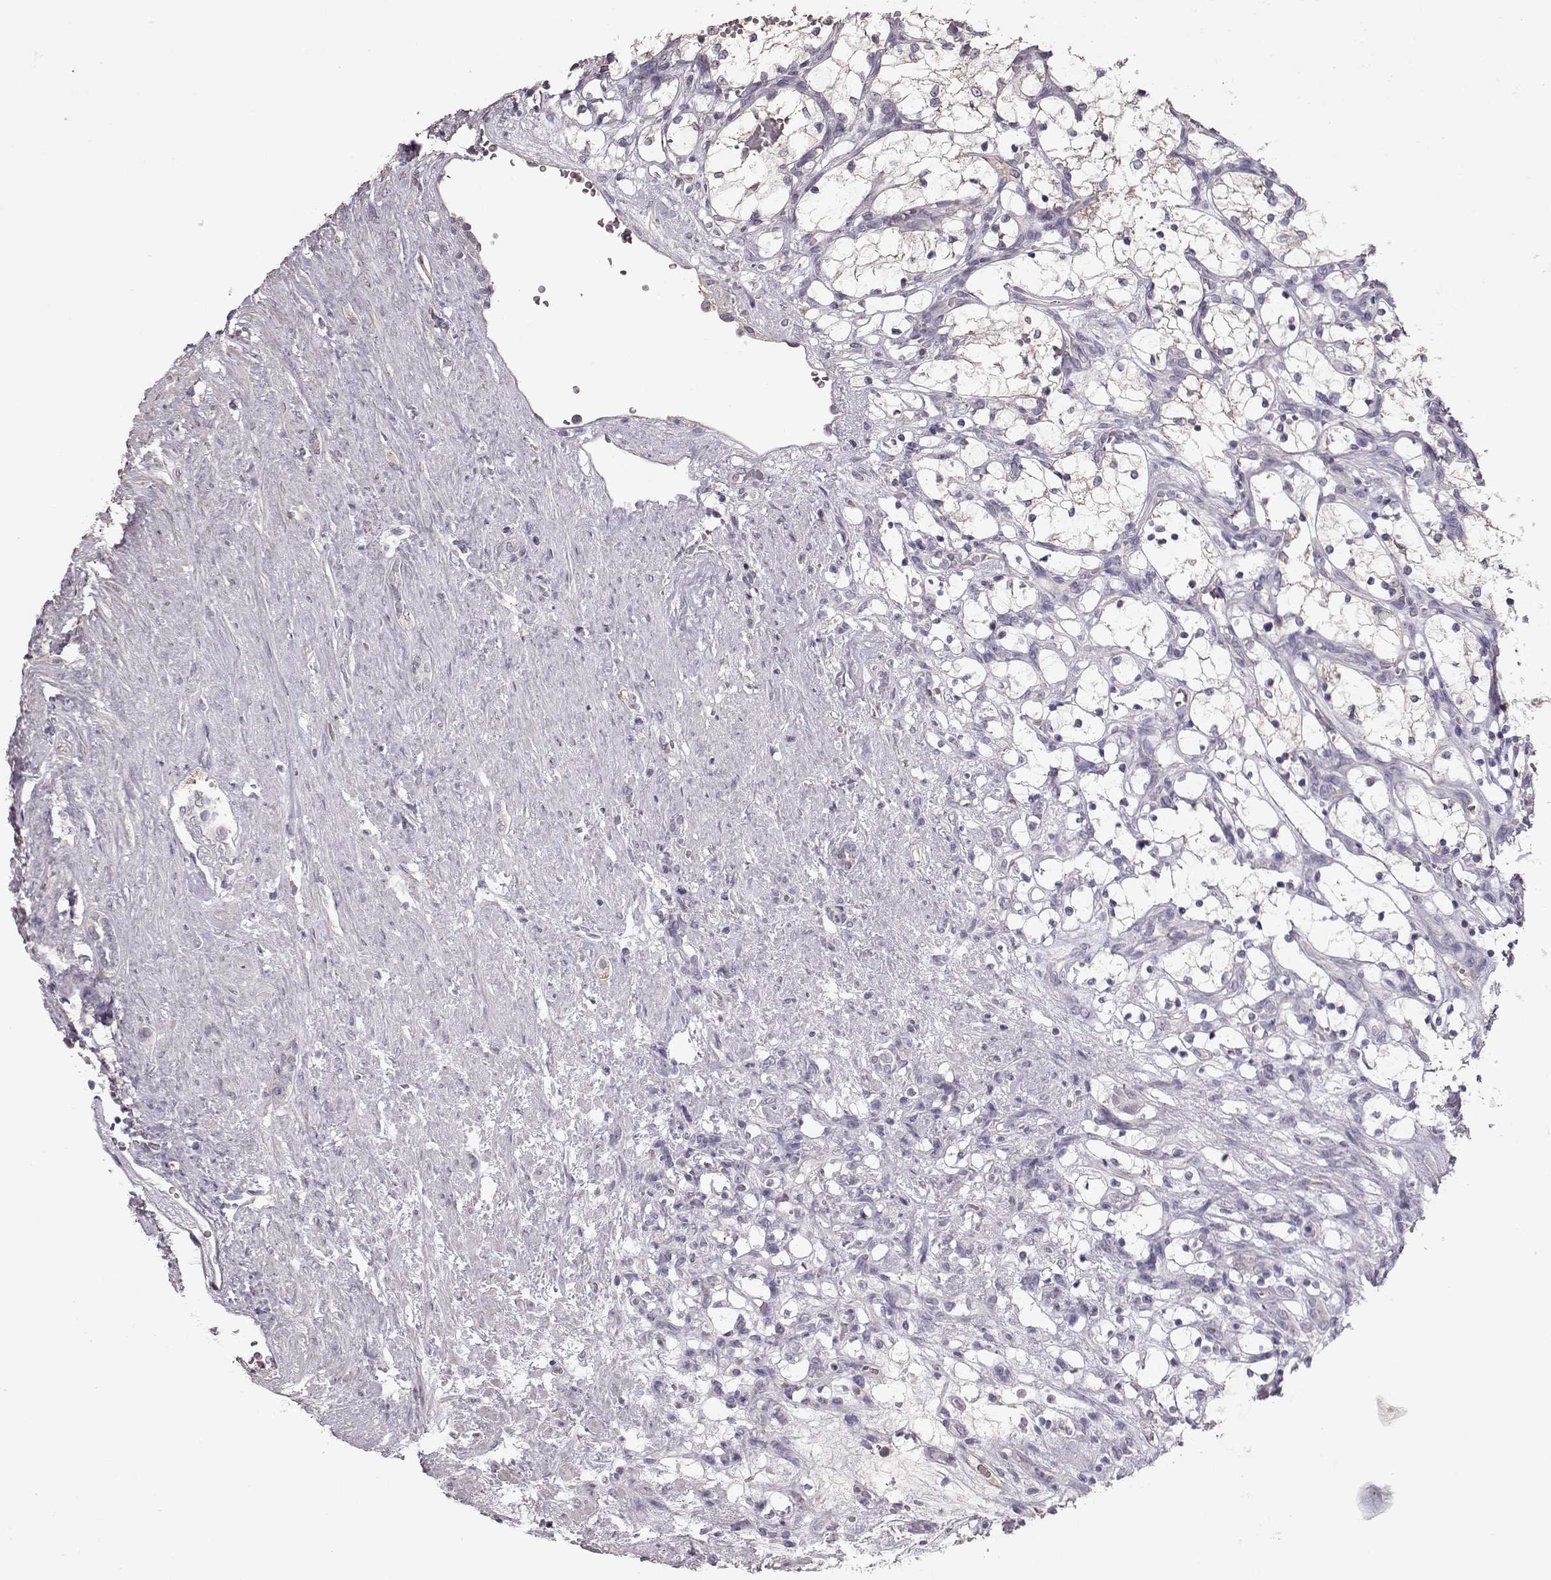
{"staining": {"intensity": "negative", "quantity": "none", "location": "none"}, "tissue": "renal cancer", "cell_type": "Tumor cells", "image_type": "cancer", "snomed": [{"axis": "morphology", "description": "Adenocarcinoma, NOS"}, {"axis": "topography", "description": "Kidney"}], "caption": "Tumor cells are negative for brown protein staining in renal adenocarcinoma. (DAB (3,3'-diaminobenzidine) immunohistochemistry (IHC) with hematoxylin counter stain).", "gene": "PMCH", "patient": {"sex": "female", "age": 69}}